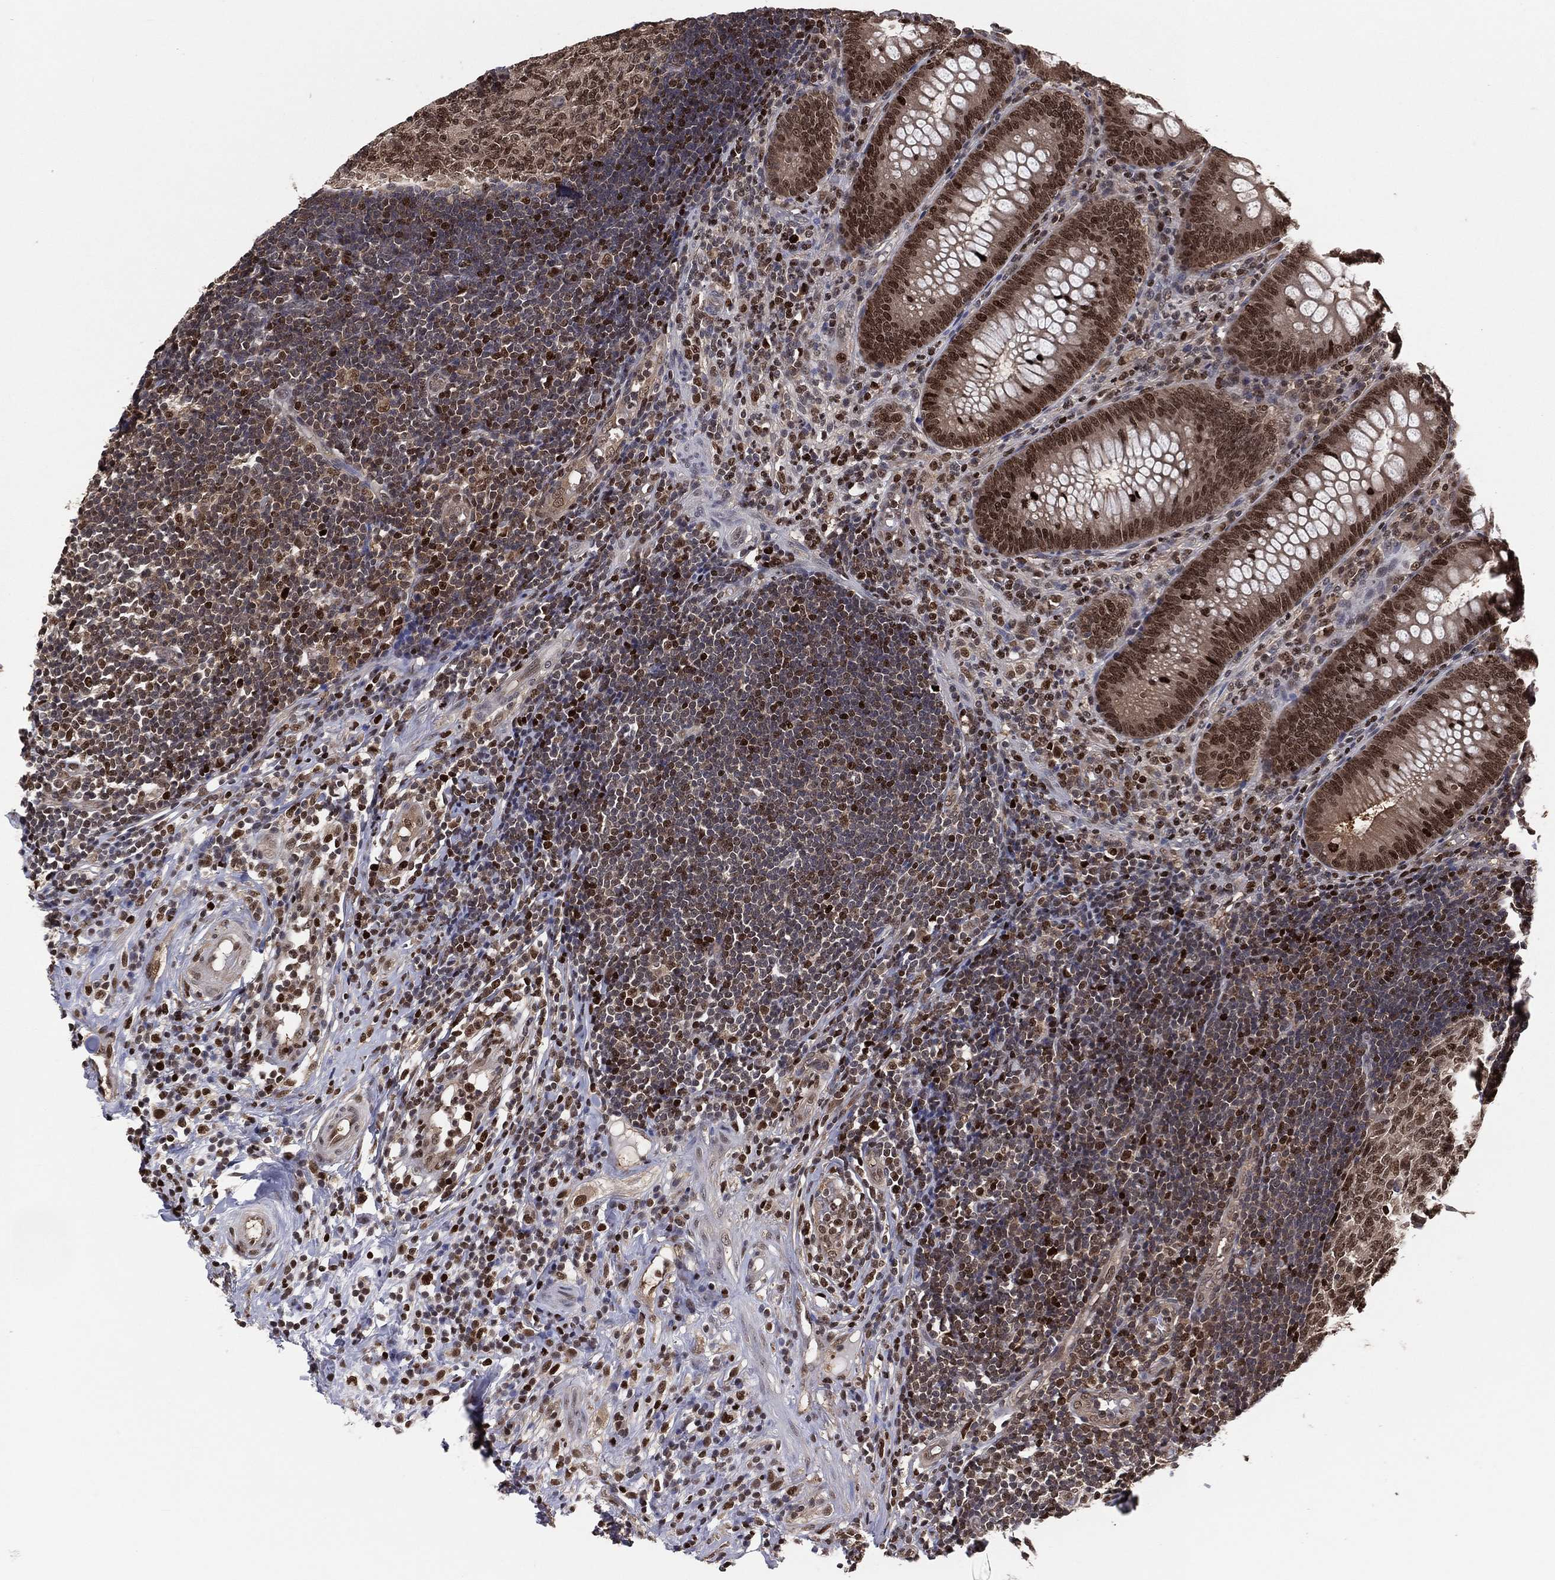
{"staining": {"intensity": "strong", "quantity": "25%-75%", "location": "cytoplasmic/membranous,nuclear"}, "tissue": "appendix", "cell_type": "Glandular cells", "image_type": "normal", "snomed": [{"axis": "morphology", "description": "Normal tissue, NOS"}, {"axis": "morphology", "description": "Inflammation, NOS"}, {"axis": "topography", "description": "Appendix"}], "caption": "Immunohistochemical staining of unremarkable human appendix demonstrates 25%-75% levels of strong cytoplasmic/membranous,nuclear protein positivity in approximately 25%-75% of glandular cells.", "gene": "PSMA1", "patient": {"sex": "male", "age": 16}}